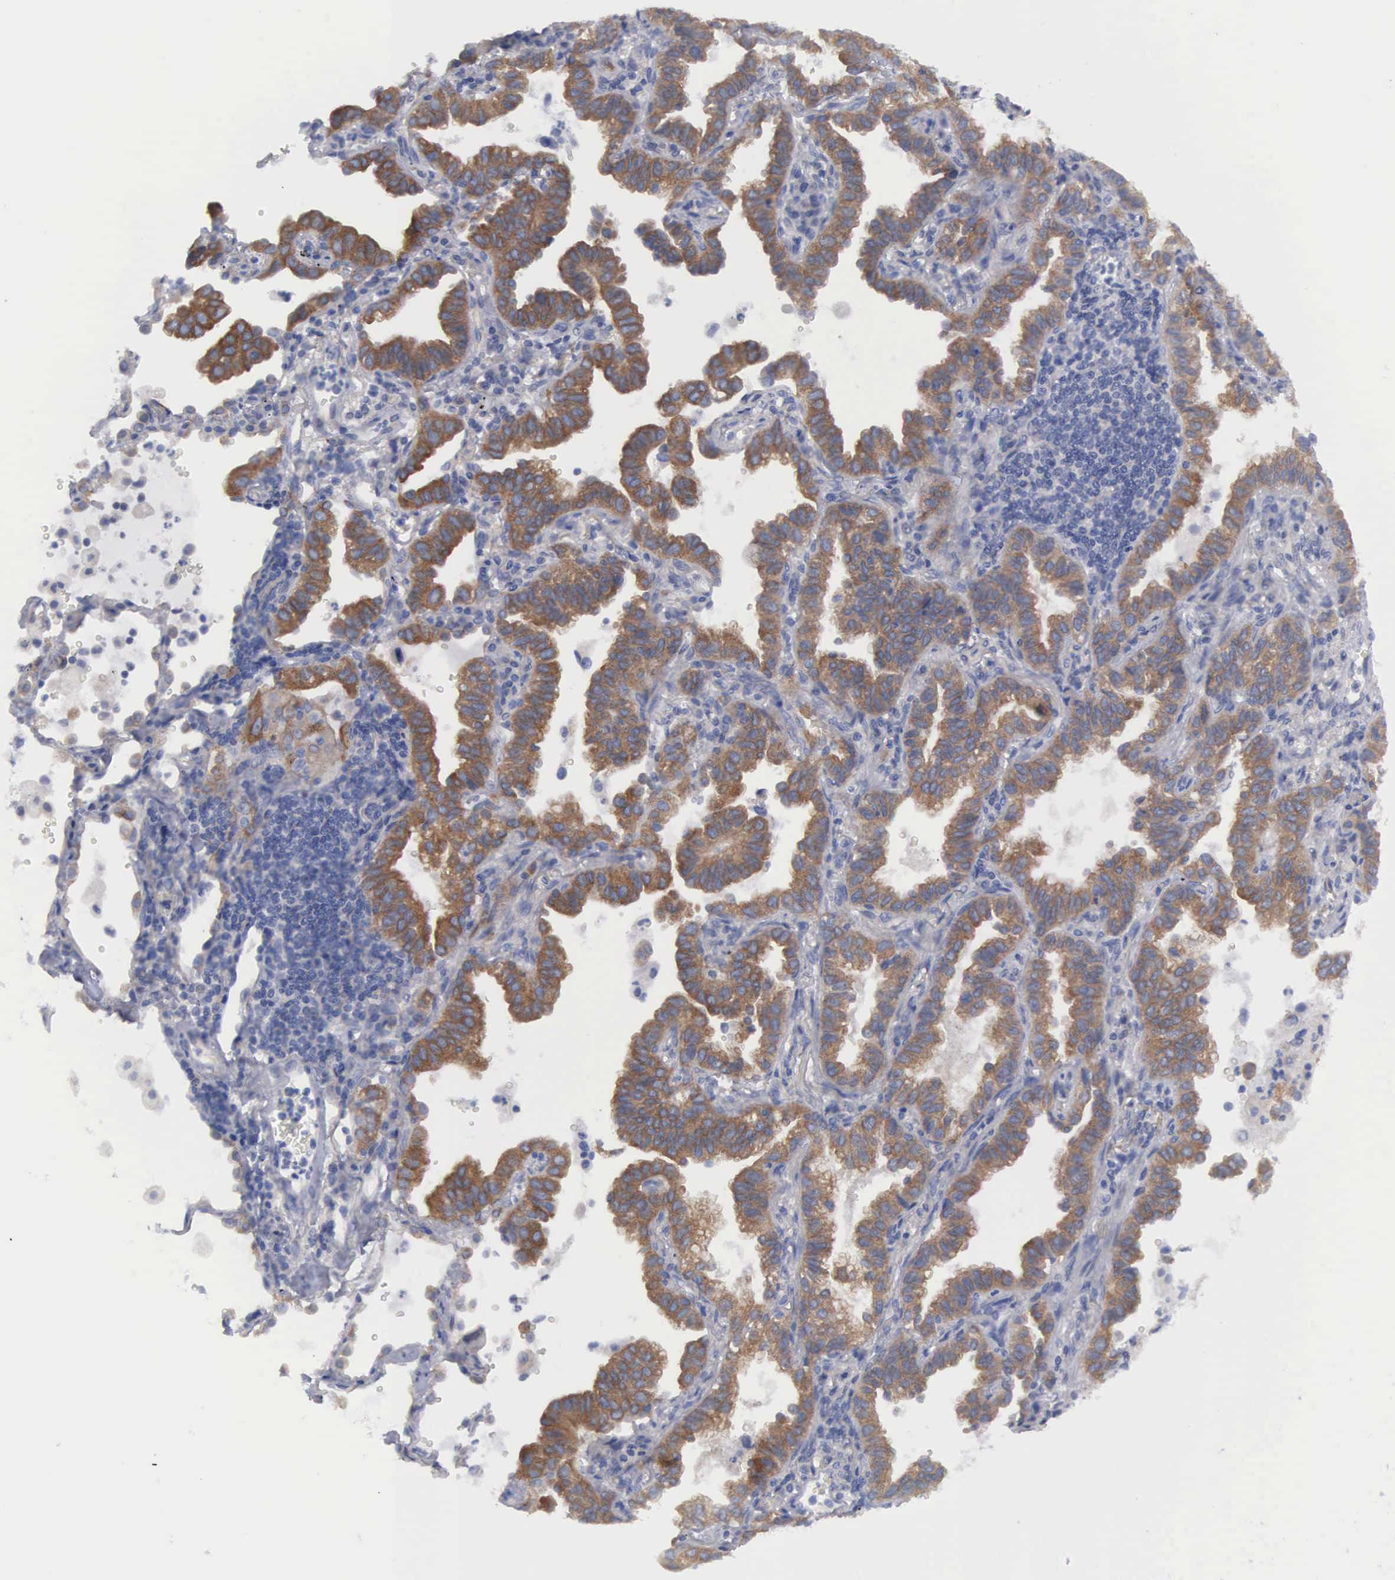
{"staining": {"intensity": "moderate", "quantity": ">75%", "location": "cytoplasmic/membranous"}, "tissue": "lung cancer", "cell_type": "Tumor cells", "image_type": "cancer", "snomed": [{"axis": "morphology", "description": "Adenocarcinoma, NOS"}, {"axis": "topography", "description": "Lung"}], "caption": "Tumor cells display medium levels of moderate cytoplasmic/membranous positivity in approximately >75% of cells in human lung adenocarcinoma.", "gene": "CEP170B", "patient": {"sex": "female", "age": 50}}